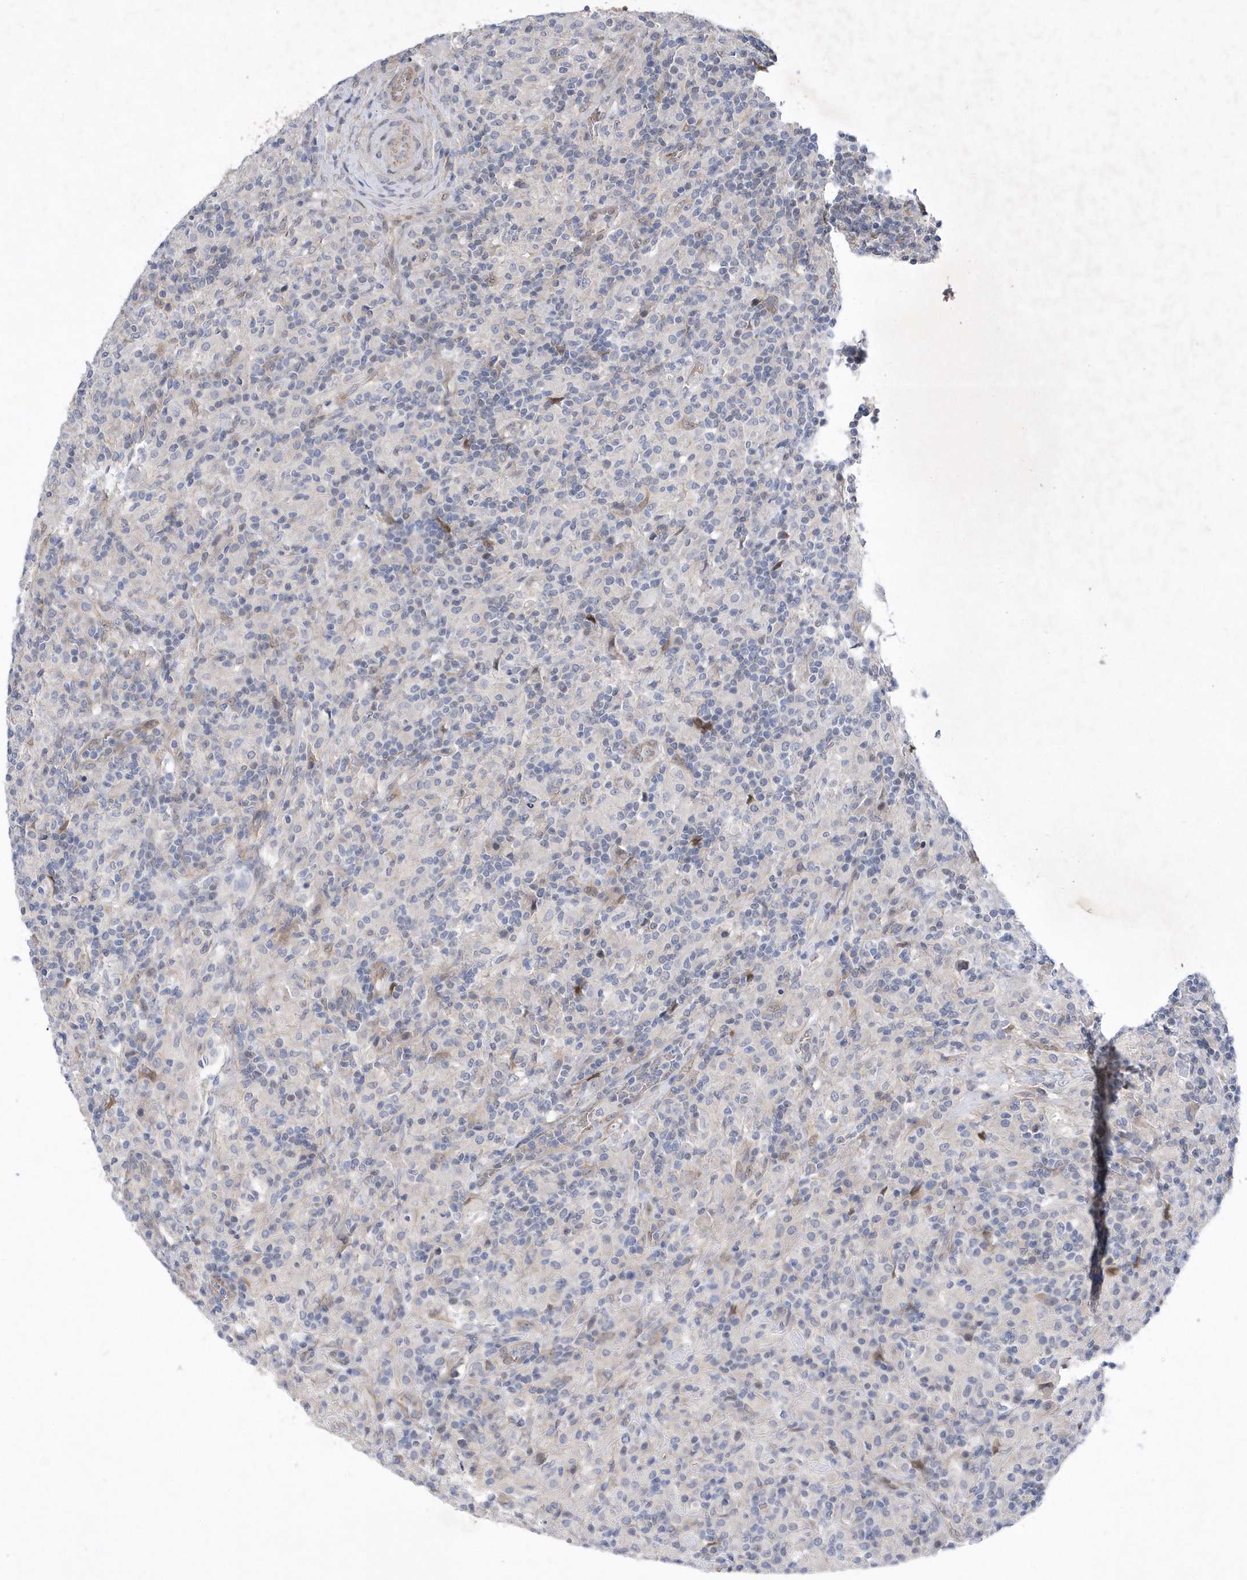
{"staining": {"intensity": "negative", "quantity": "none", "location": "none"}, "tissue": "lymphoma", "cell_type": "Tumor cells", "image_type": "cancer", "snomed": [{"axis": "morphology", "description": "Hodgkin's disease, NOS"}, {"axis": "topography", "description": "Lymph node"}], "caption": "Immunohistochemistry of human lymphoma shows no expression in tumor cells.", "gene": "ZNF875", "patient": {"sex": "male", "age": 70}}